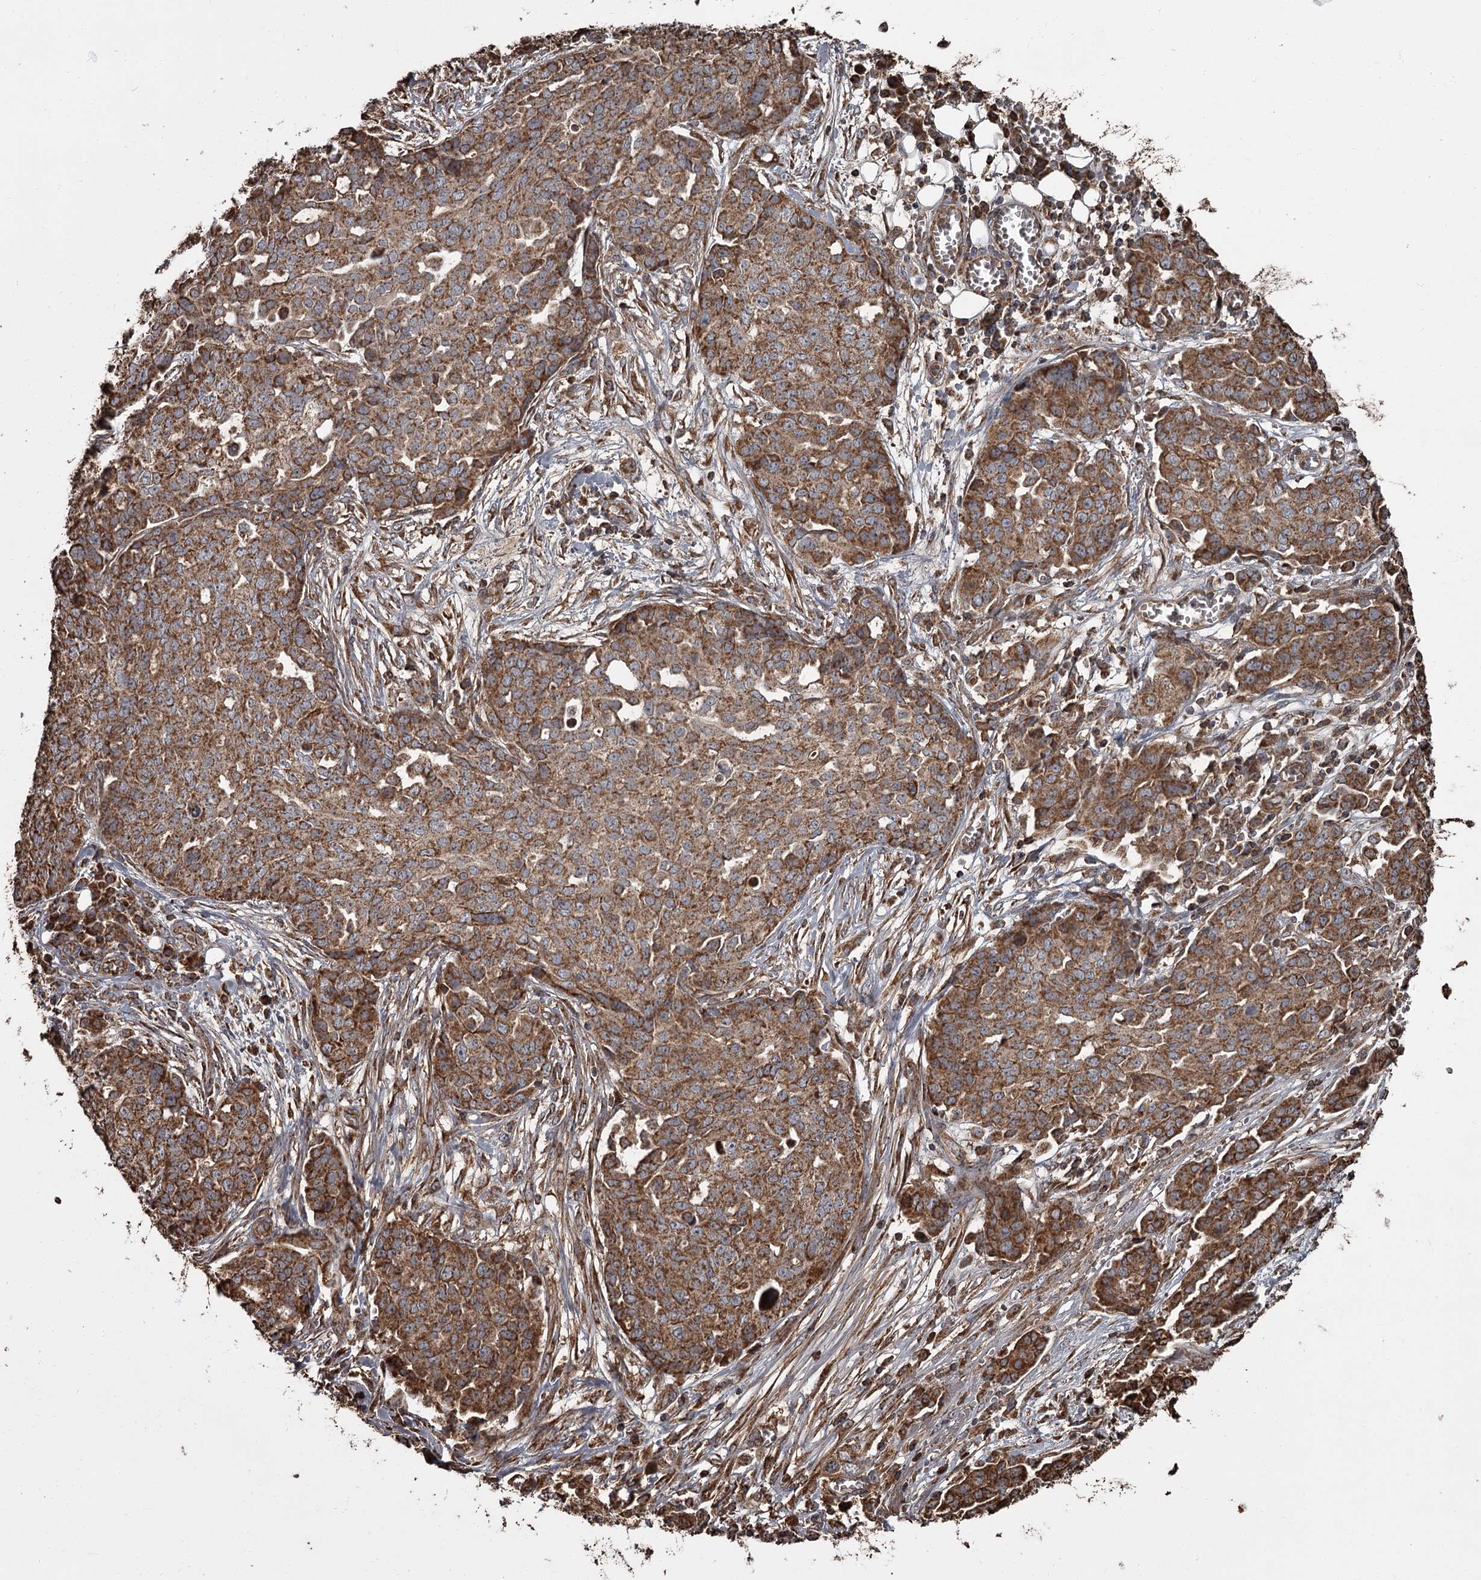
{"staining": {"intensity": "strong", "quantity": ">75%", "location": "cytoplasmic/membranous"}, "tissue": "ovarian cancer", "cell_type": "Tumor cells", "image_type": "cancer", "snomed": [{"axis": "morphology", "description": "Cystadenocarcinoma, serous, NOS"}, {"axis": "topography", "description": "Soft tissue"}, {"axis": "topography", "description": "Ovary"}], "caption": "Ovarian cancer stained with IHC reveals strong cytoplasmic/membranous positivity in approximately >75% of tumor cells.", "gene": "THAP9", "patient": {"sex": "female", "age": 57}}